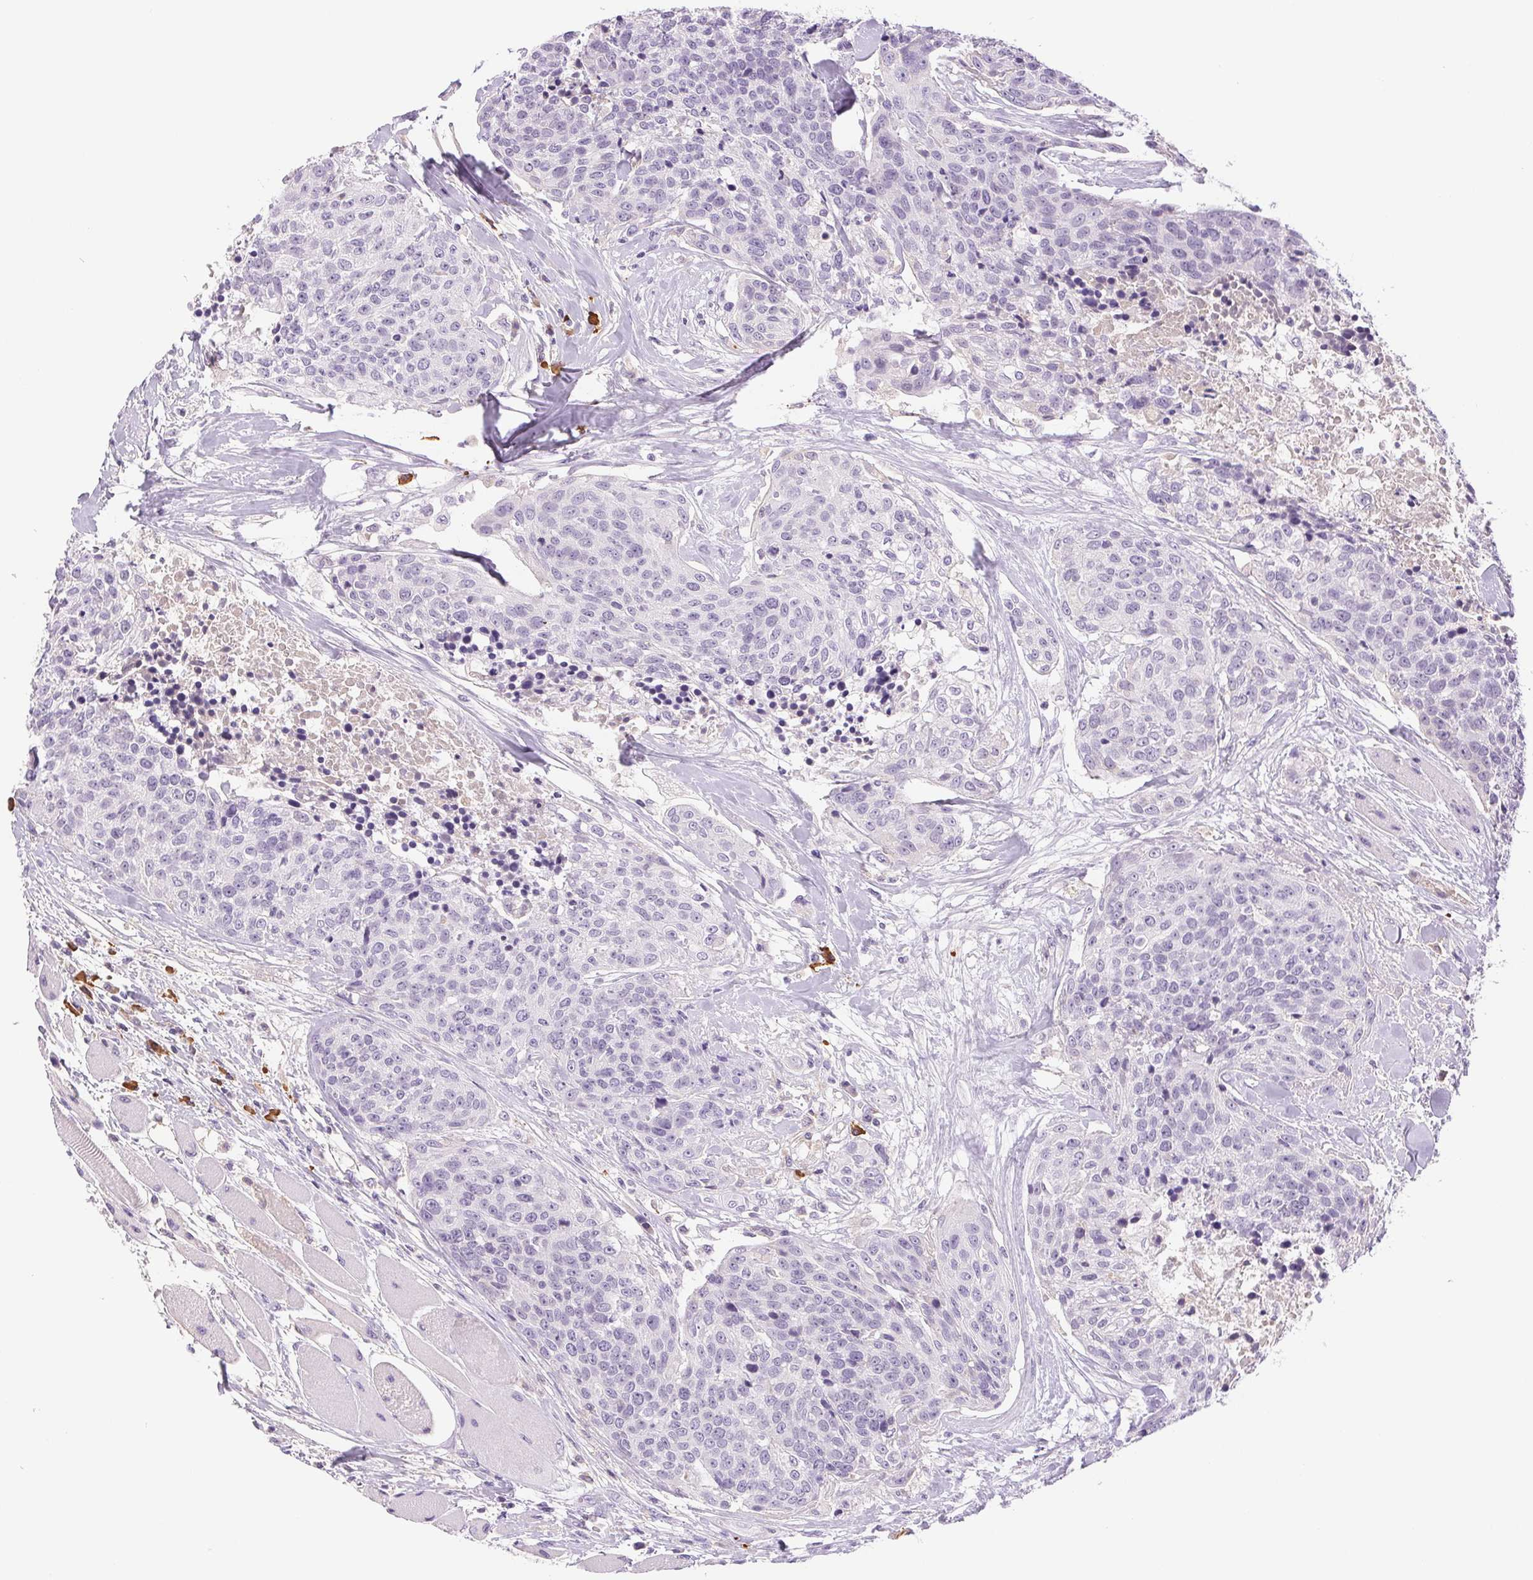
{"staining": {"intensity": "negative", "quantity": "none", "location": "none"}, "tissue": "head and neck cancer", "cell_type": "Tumor cells", "image_type": "cancer", "snomed": [{"axis": "morphology", "description": "Squamous cell carcinoma, NOS"}, {"axis": "topography", "description": "Oral tissue"}, {"axis": "topography", "description": "Head-Neck"}], "caption": "Tumor cells show no significant protein expression in head and neck squamous cell carcinoma.", "gene": "IFIT1B", "patient": {"sex": "male", "age": 64}}